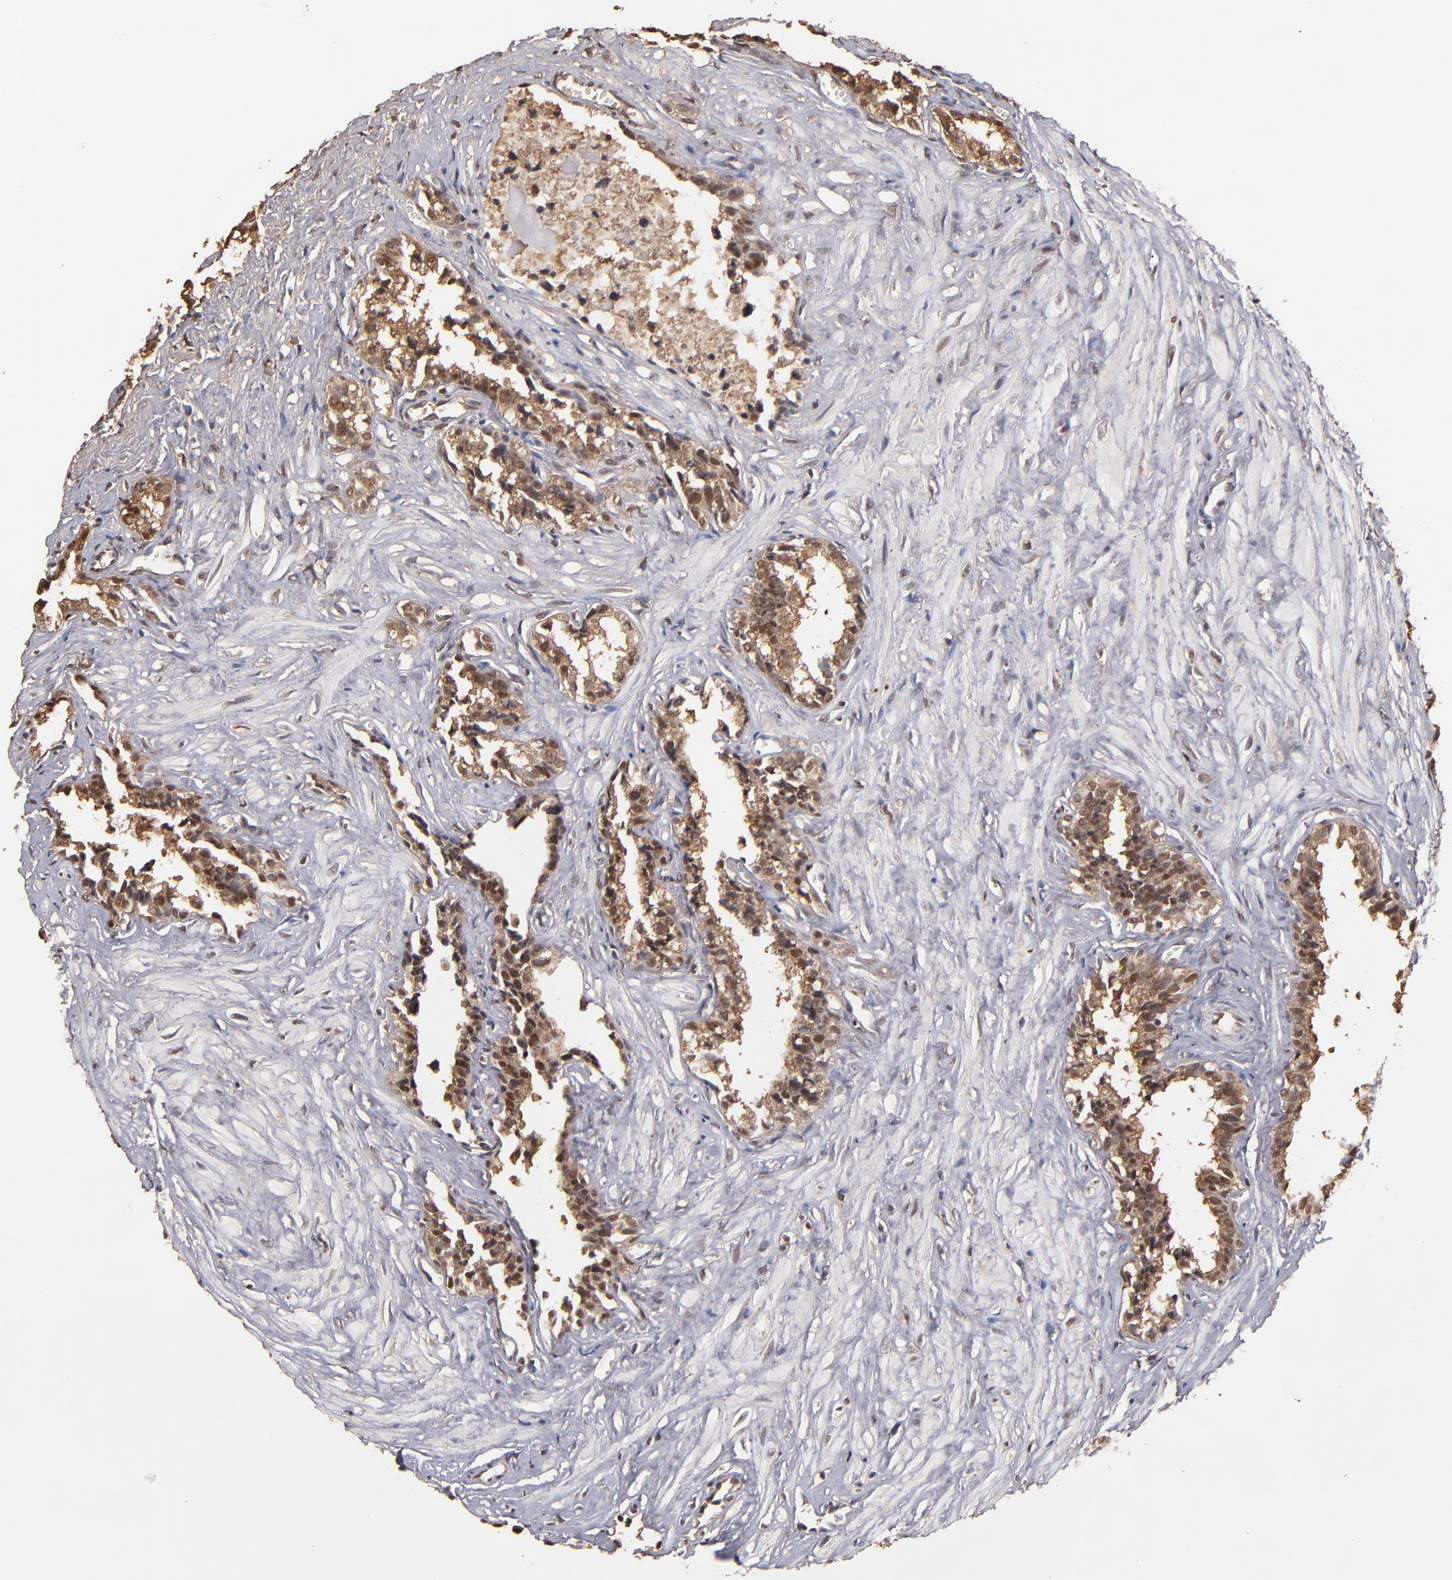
{"staining": {"intensity": "moderate", "quantity": ">75%", "location": "cytoplasmic/membranous,nuclear"}, "tissue": "seminal vesicle", "cell_type": "Glandular cells", "image_type": "normal", "snomed": [{"axis": "morphology", "description": "Normal tissue, NOS"}, {"axis": "topography", "description": "Seminal veicle"}], "caption": "Approximately >75% of glandular cells in normal seminal vesicle exhibit moderate cytoplasmic/membranous,nuclear protein staining as visualized by brown immunohistochemical staining.", "gene": "EAPP", "patient": {"sex": "male", "age": 60}}